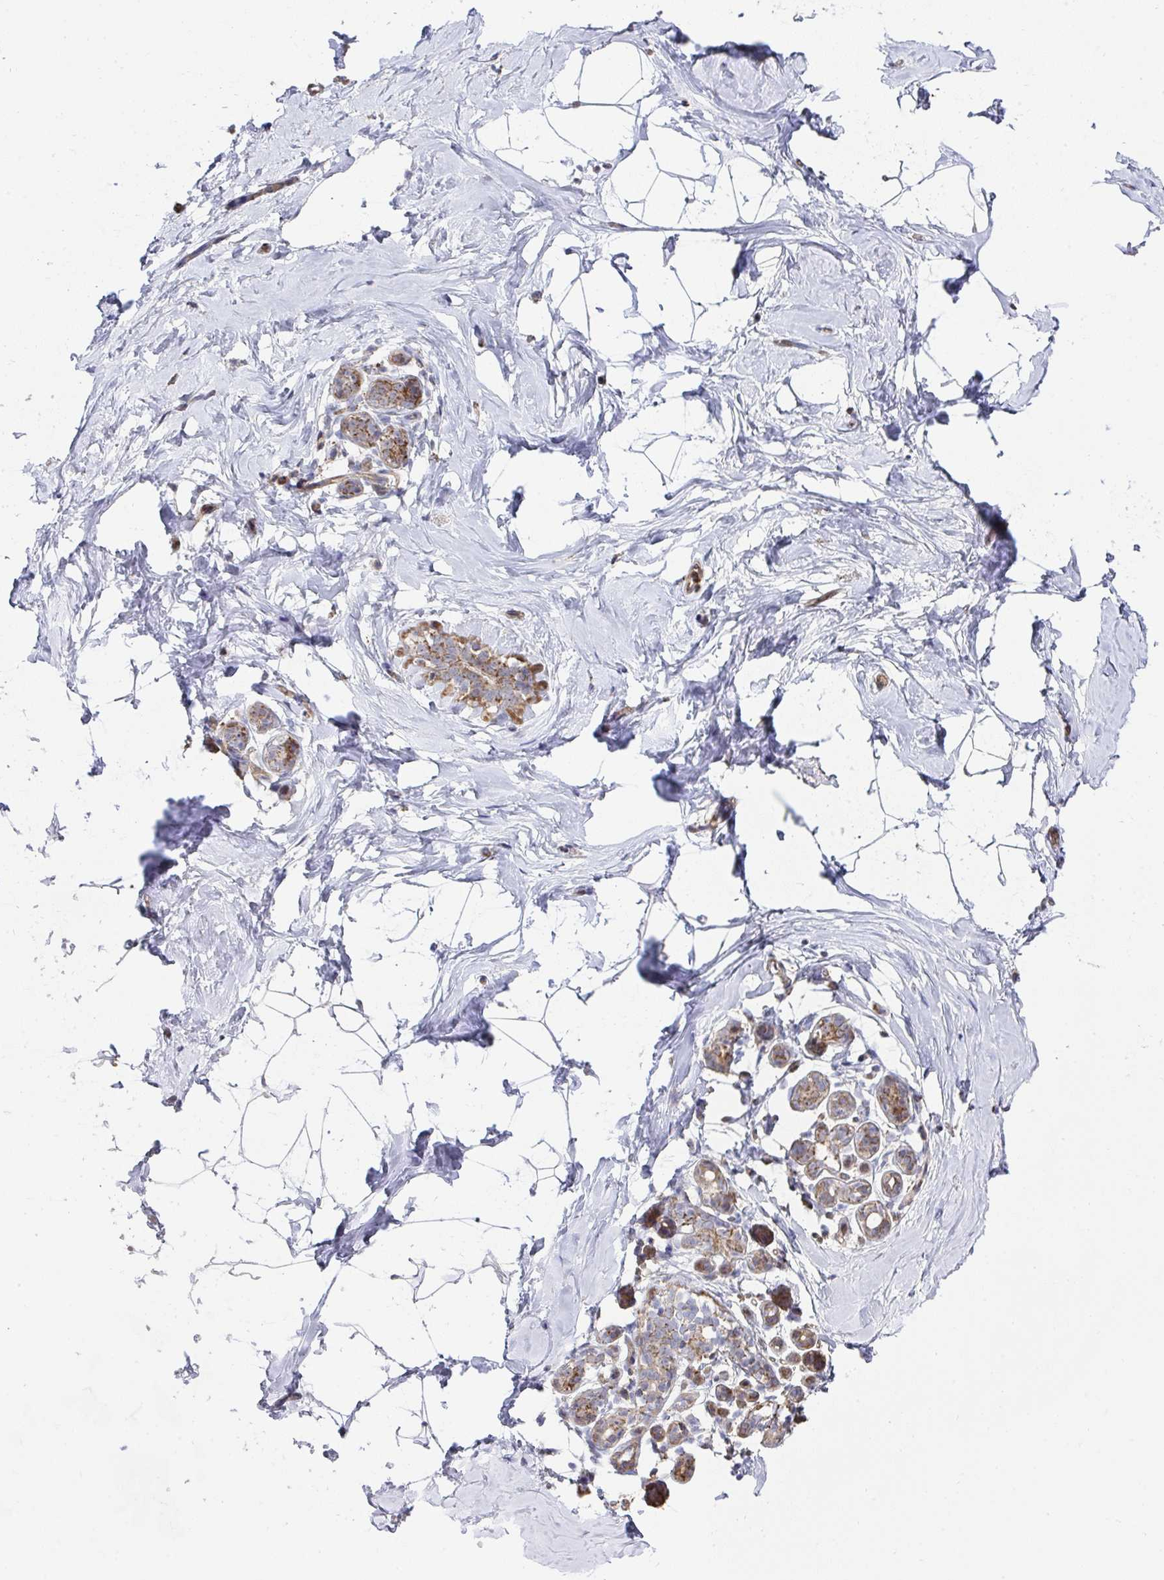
{"staining": {"intensity": "negative", "quantity": "none", "location": "none"}, "tissue": "breast", "cell_type": "Adipocytes", "image_type": "normal", "snomed": [{"axis": "morphology", "description": "Normal tissue, NOS"}, {"axis": "topography", "description": "Breast"}], "caption": "Breast stained for a protein using immunohistochemistry (IHC) shows no expression adipocytes.", "gene": "AGTPBP1", "patient": {"sex": "female", "age": 32}}